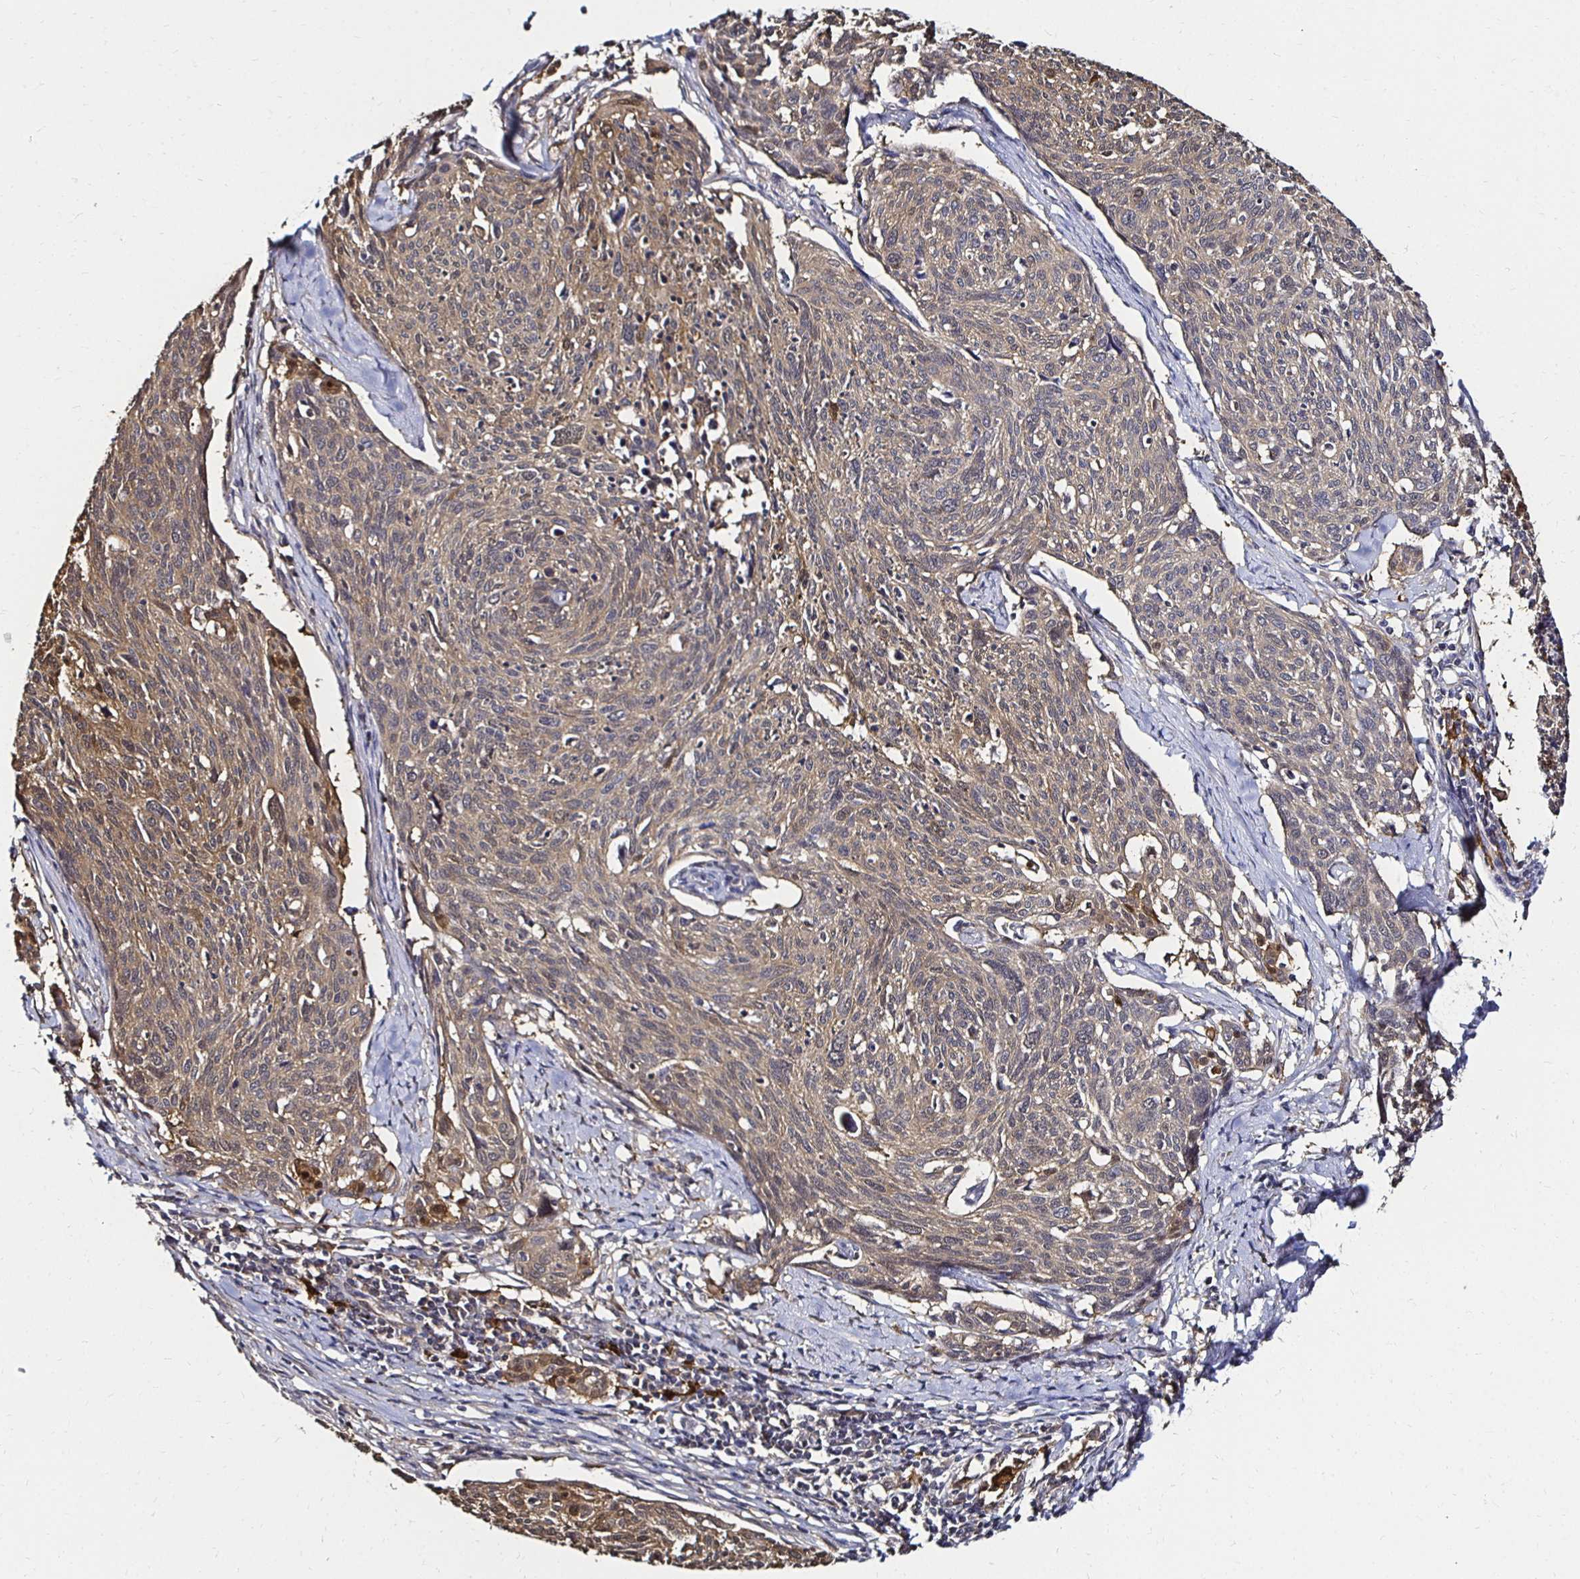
{"staining": {"intensity": "weak", "quantity": ">75%", "location": "cytoplasmic/membranous"}, "tissue": "cervical cancer", "cell_type": "Tumor cells", "image_type": "cancer", "snomed": [{"axis": "morphology", "description": "Squamous cell carcinoma, NOS"}, {"axis": "topography", "description": "Cervix"}], "caption": "The image shows immunohistochemical staining of cervical squamous cell carcinoma. There is weak cytoplasmic/membranous positivity is present in about >75% of tumor cells.", "gene": "TXN", "patient": {"sex": "female", "age": 49}}